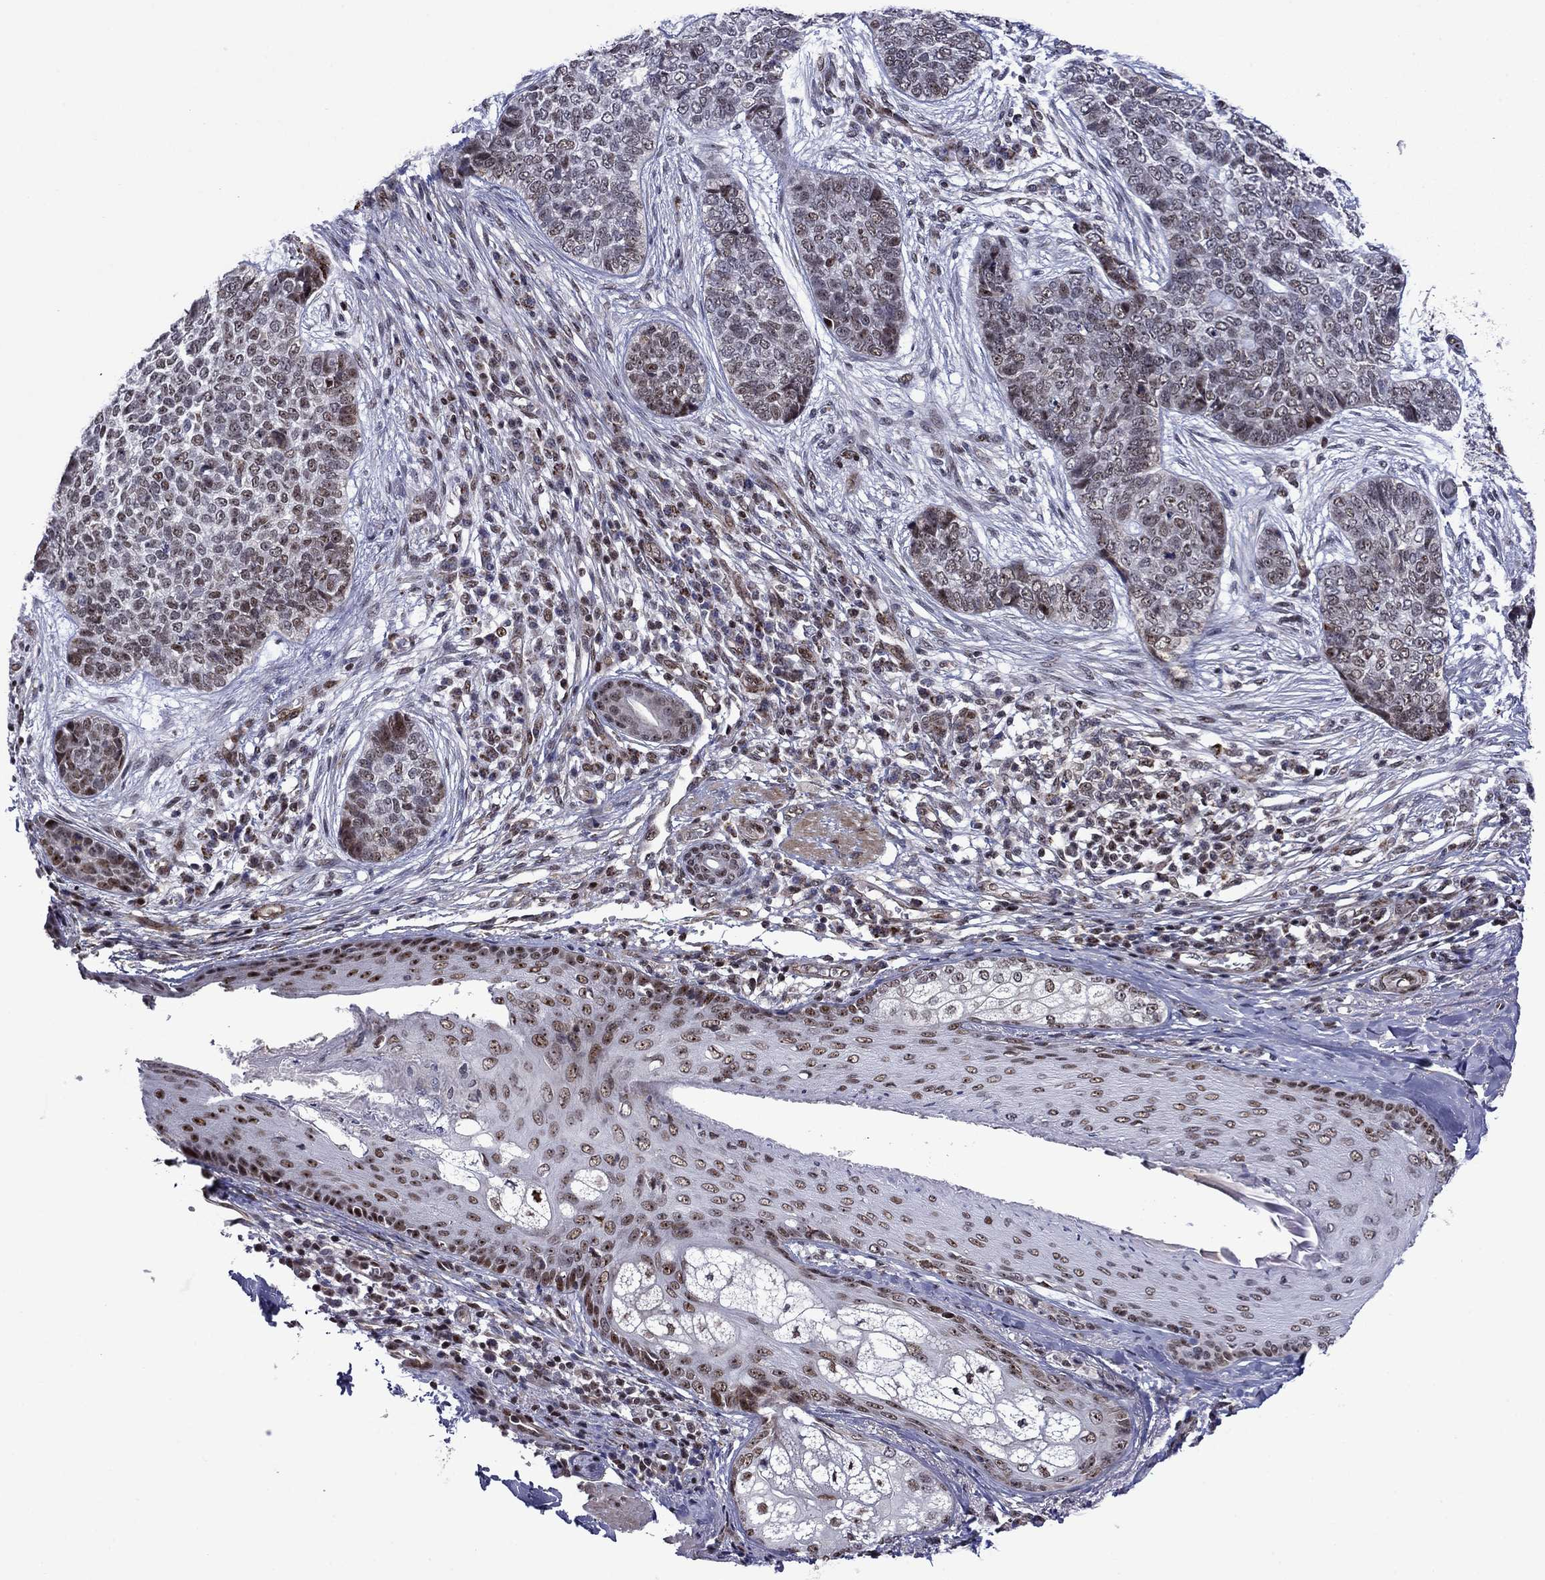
{"staining": {"intensity": "negative", "quantity": "none", "location": "none"}, "tissue": "skin cancer", "cell_type": "Tumor cells", "image_type": "cancer", "snomed": [{"axis": "morphology", "description": "Basal cell carcinoma"}, {"axis": "topography", "description": "Skin"}], "caption": "DAB (3,3'-diaminobenzidine) immunohistochemical staining of human skin cancer displays no significant positivity in tumor cells.", "gene": "SURF2", "patient": {"sex": "female", "age": 69}}